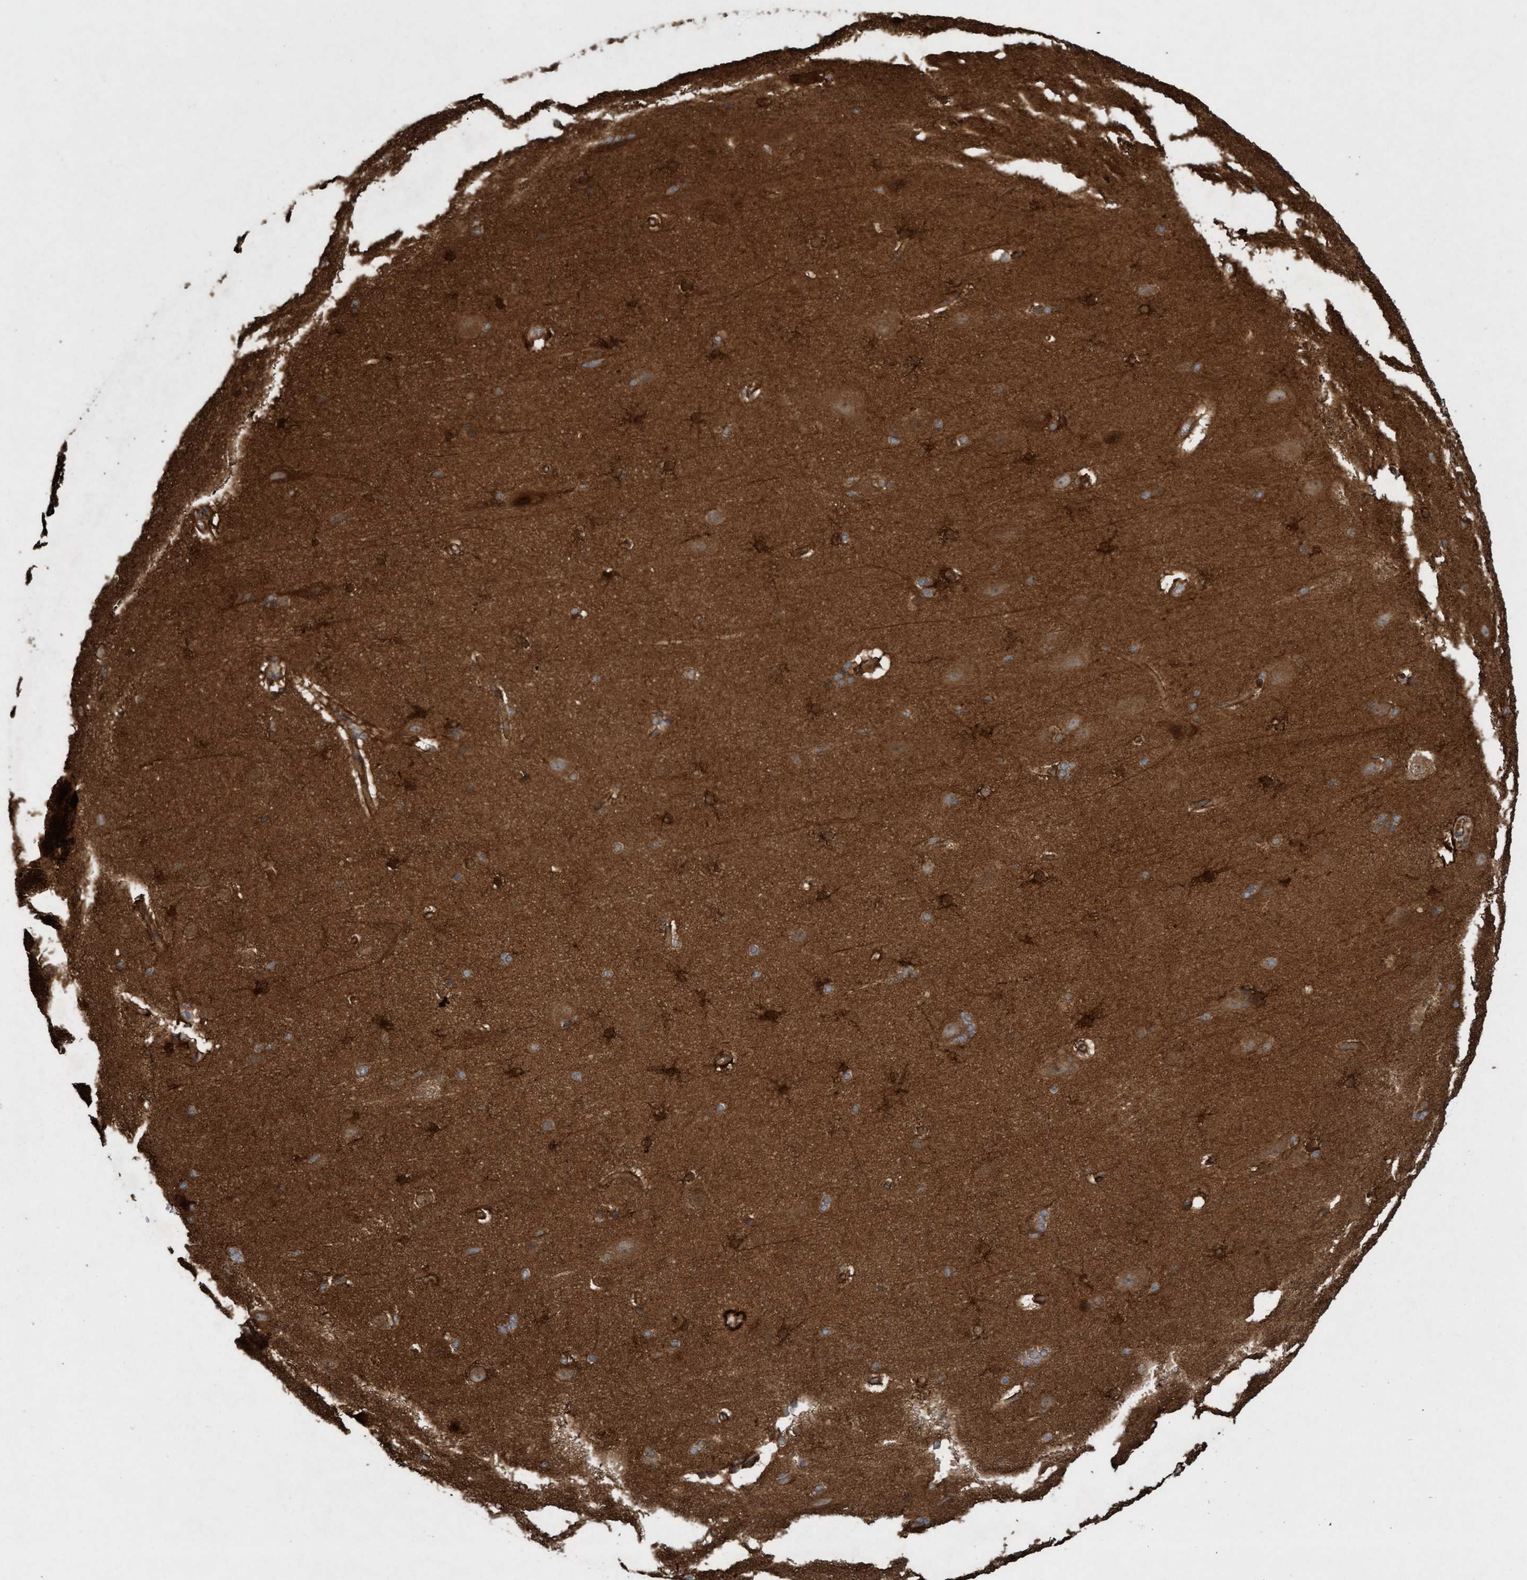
{"staining": {"intensity": "strong", "quantity": ">75%", "location": "cytoplasmic/membranous"}, "tissue": "cerebral cortex", "cell_type": "Endothelial cells", "image_type": "normal", "snomed": [{"axis": "morphology", "description": "Normal tissue, NOS"}, {"axis": "topography", "description": "Cerebral cortex"}, {"axis": "topography", "description": "Hippocampus"}], "caption": "A histopathology image showing strong cytoplasmic/membranous expression in about >75% of endothelial cells in unremarkable cerebral cortex, as visualized by brown immunohistochemical staining.", "gene": "CDC42EP4", "patient": {"sex": "female", "age": 19}}